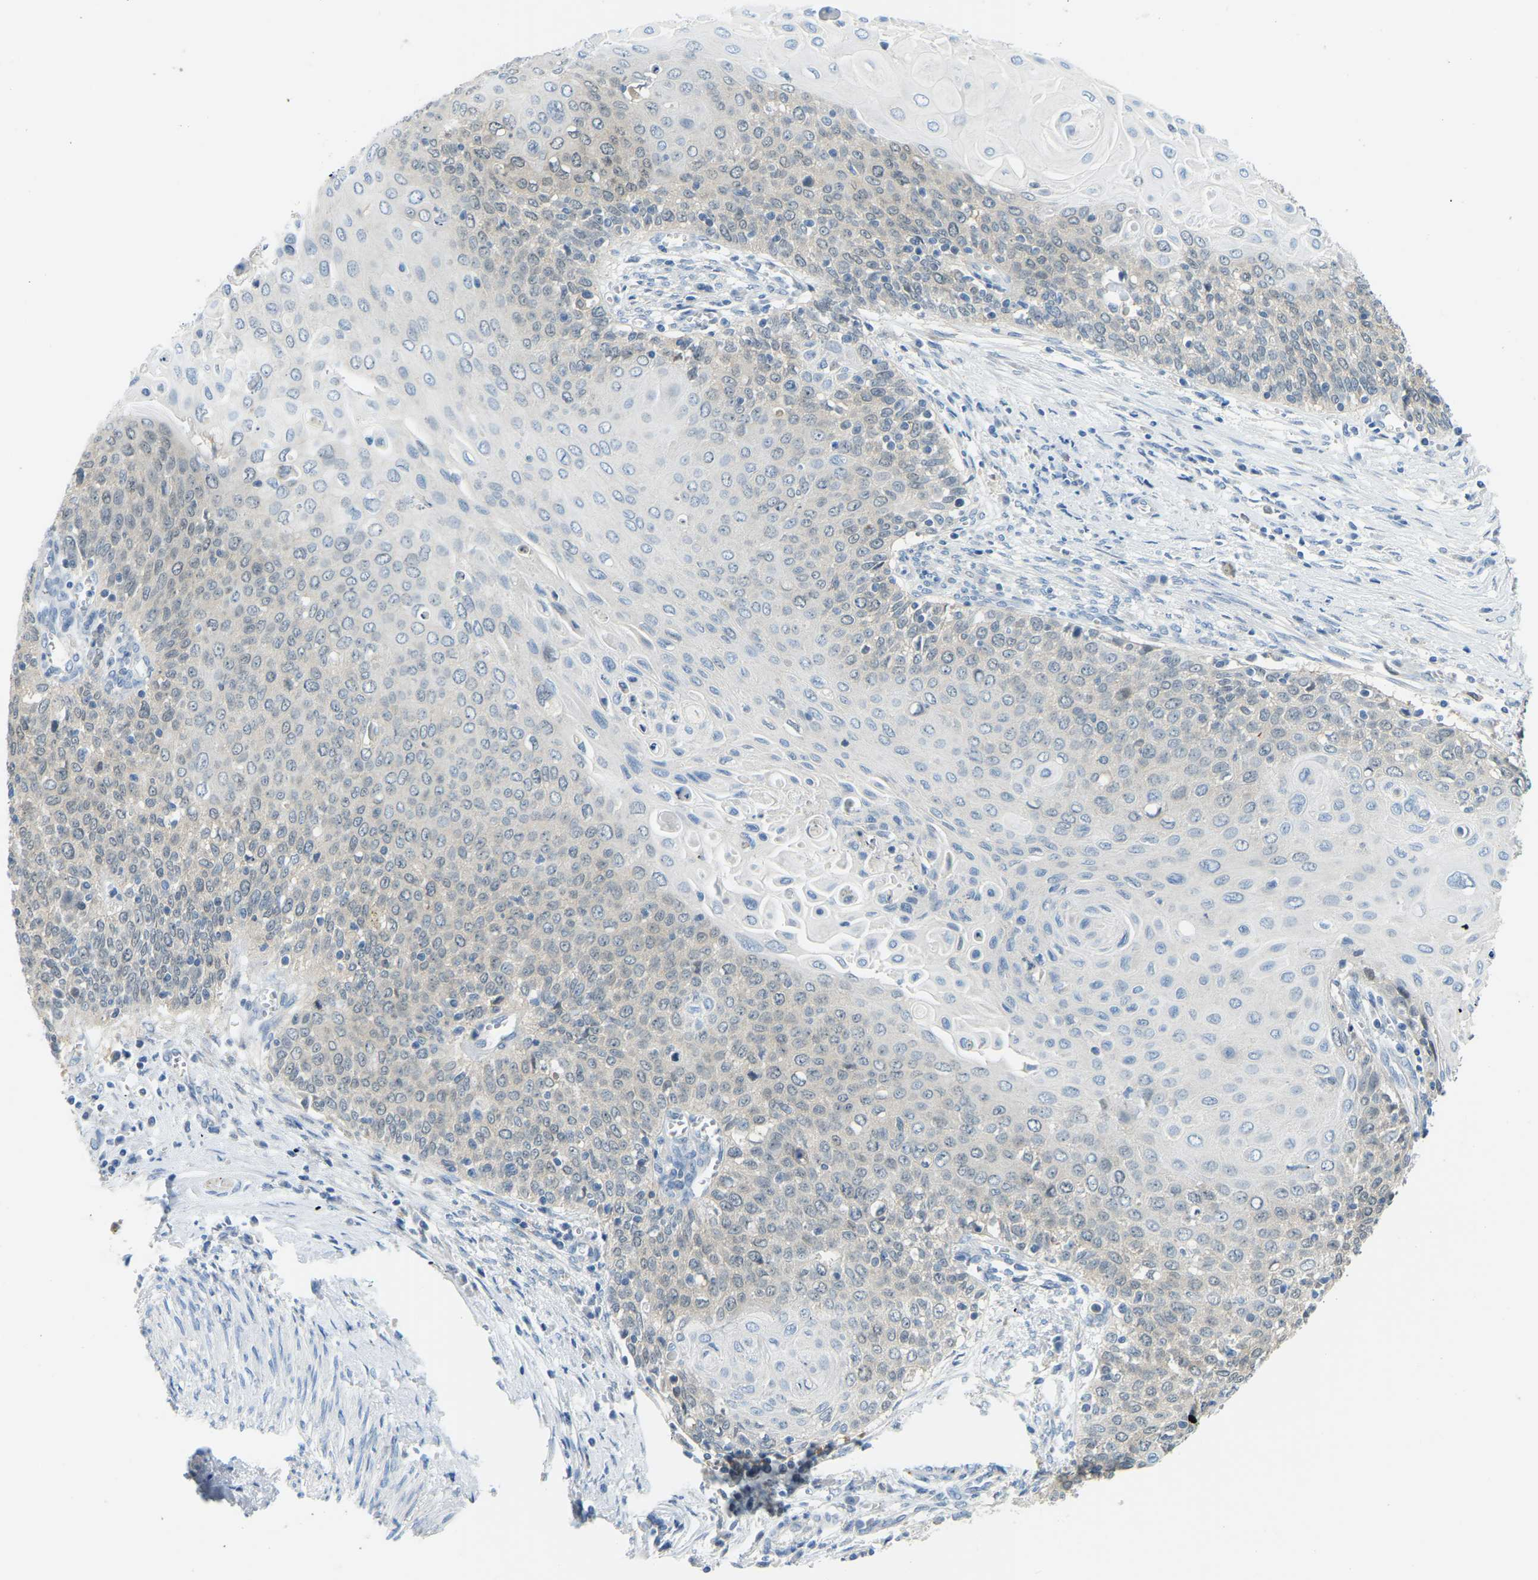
{"staining": {"intensity": "negative", "quantity": "none", "location": "none"}, "tissue": "cervical cancer", "cell_type": "Tumor cells", "image_type": "cancer", "snomed": [{"axis": "morphology", "description": "Squamous cell carcinoma, NOS"}, {"axis": "topography", "description": "Cervix"}], "caption": "This histopathology image is of cervical cancer (squamous cell carcinoma) stained with immunohistochemistry to label a protein in brown with the nuclei are counter-stained blue. There is no positivity in tumor cells. (DAB IHC visualized using brightfield microscopy, high magnification).", "gene": "NME8", "patient": {"sex": "female", "age": 39}}